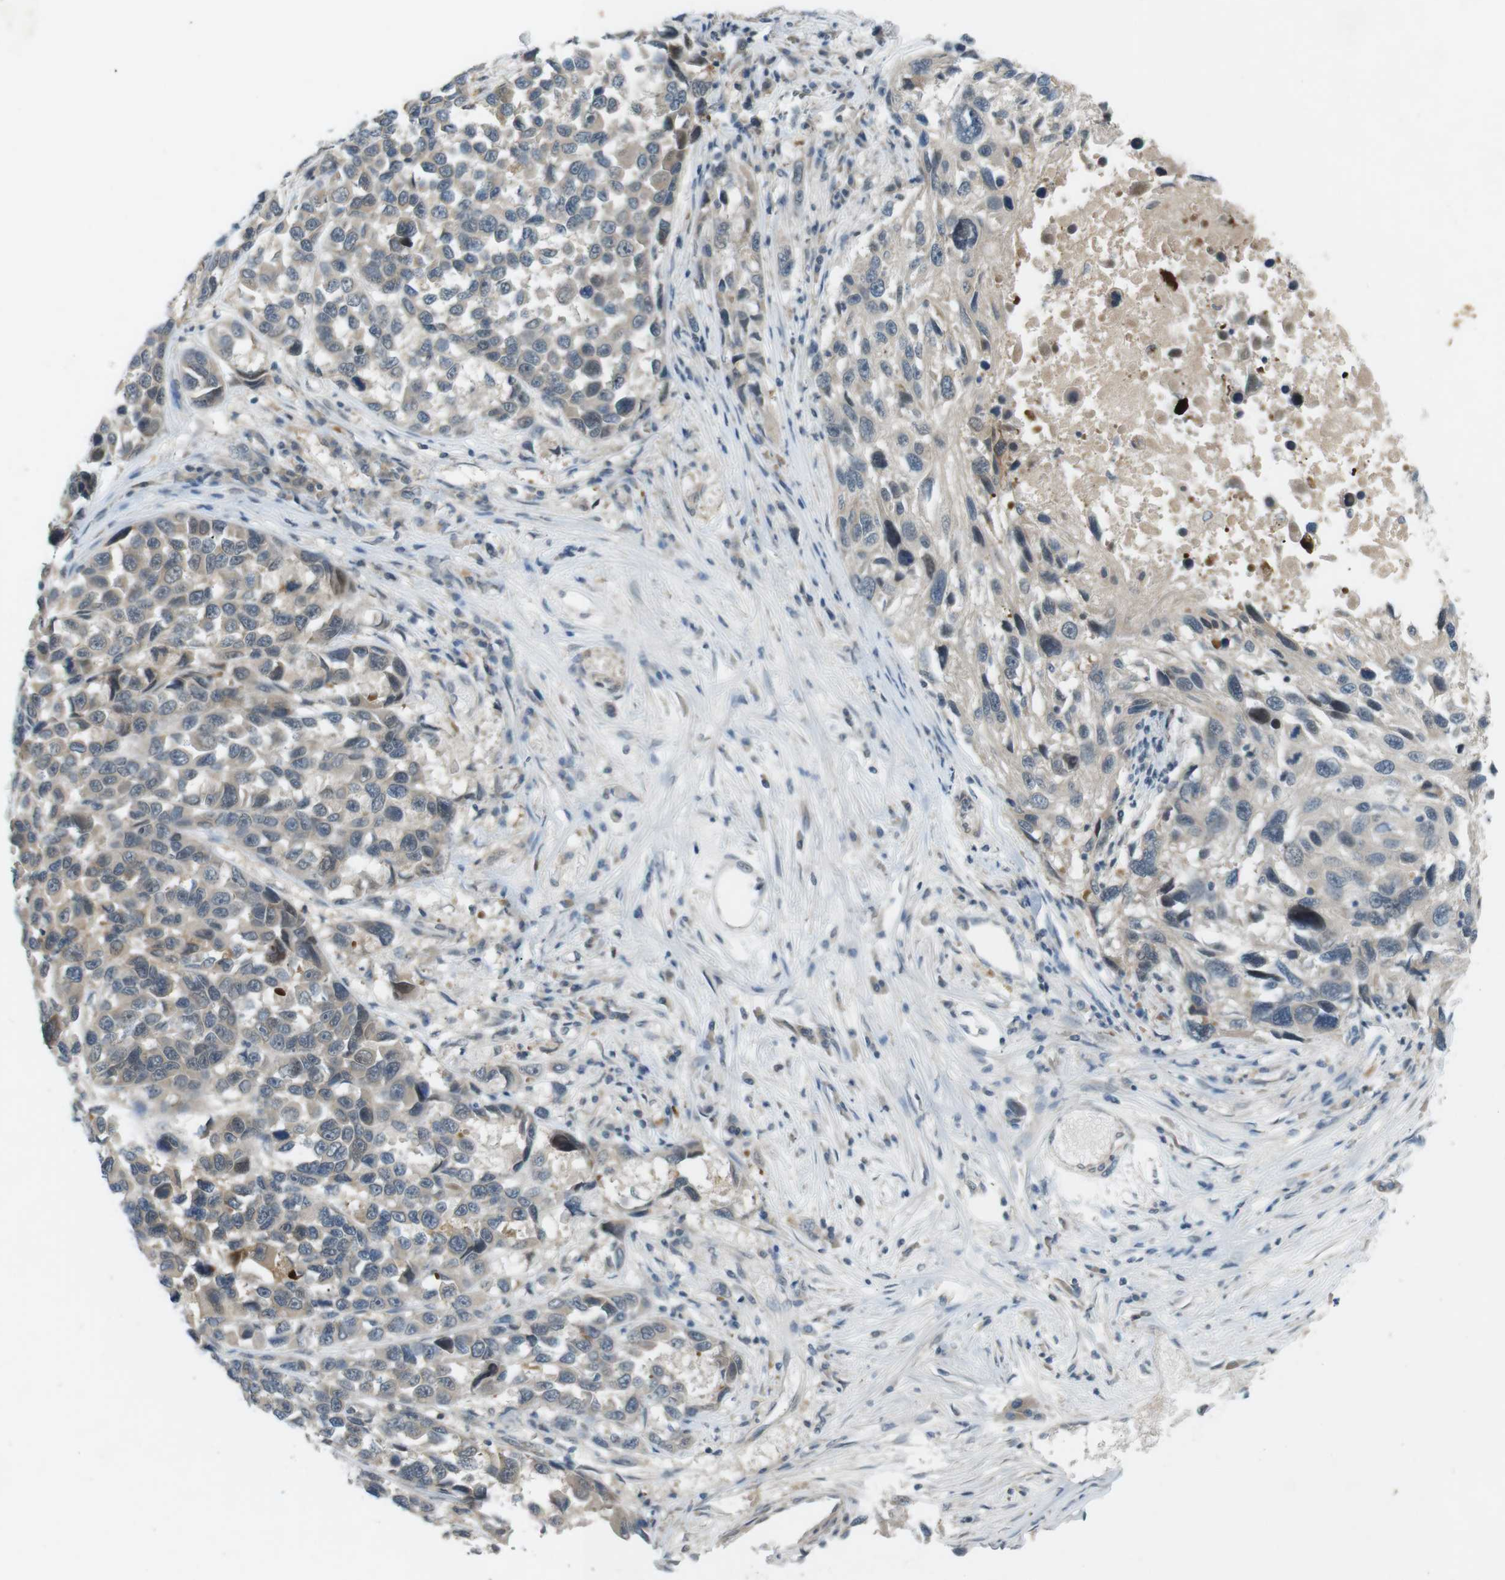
{"staining": {"intensity": "negative", "quantity": "none", "location": "none"}, "tissue": "melanoma", "cell_type": "Tumor cells", "image_type": "cancer", "snomed": [{"axis": "morphology", "description": "Malignant melanoma, NOS"}, {"axis": "topography", "description": "Skin"}], "caption": "IHC of human malignant melanoma exhibits no expression in tumor cells.", "gene": "RTN3", "patient": {"sex": "male", "age": 53}}